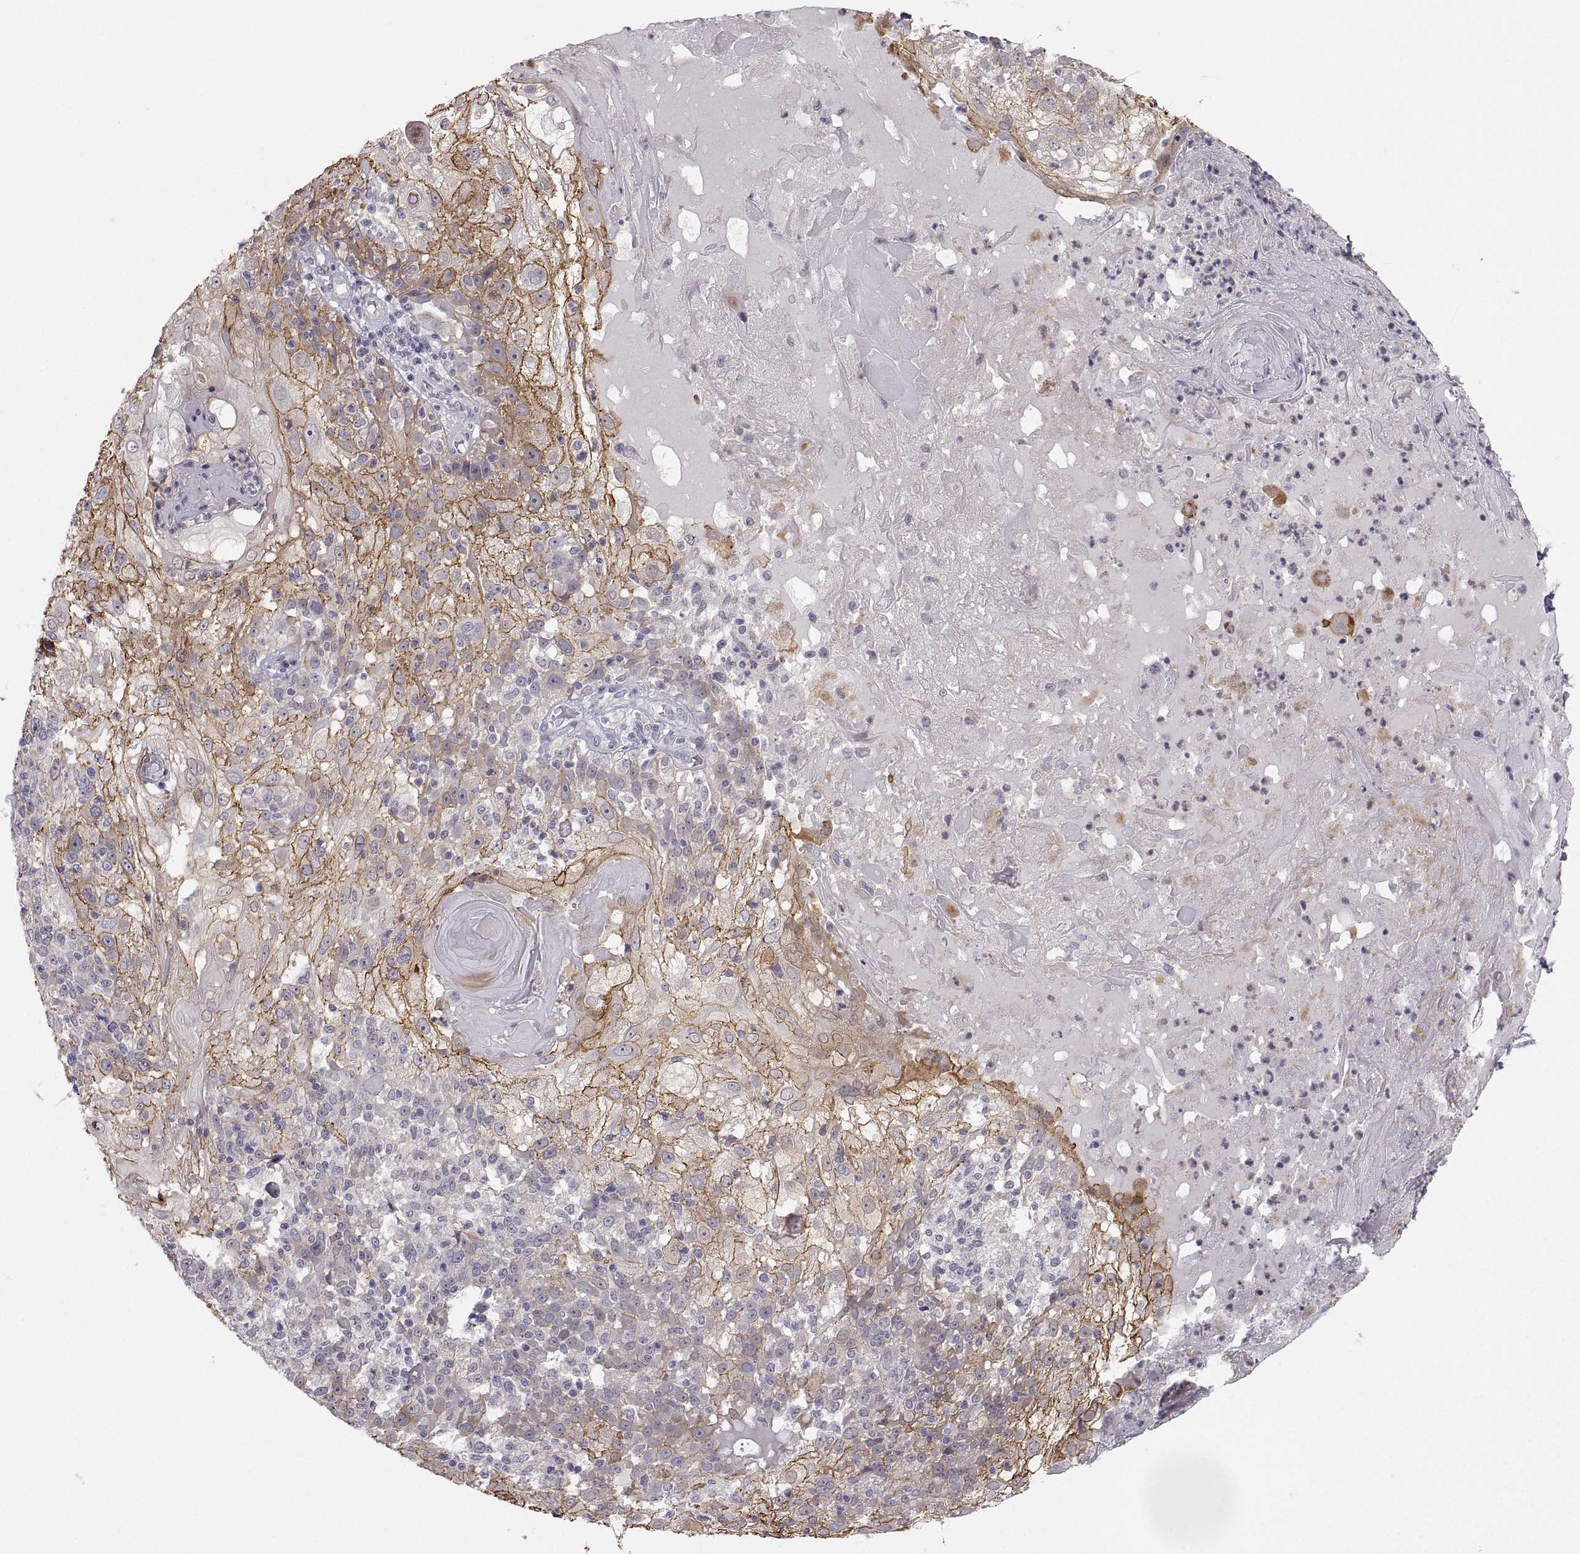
{"staining": {"intensity": "strong", "quantity": "25%-75%", "location": "cytoplasmic/membranous"}, "tissue": "skin cancer", "cell_type": "Tumor cells", "image_type": "cancer", "snomed": [{"axis": "morphology", "description": "Normal tissue, NOS"}, {"axis": "morphology", "description": "Squamous cell carcinoma, NOS"}, {"axis": "topography", "description": "Skin"}], "caption": "Approximately 25%-75% of tumor cells in skin cancer (squamous cell carcinoma) reveal strong cytoplasmic/membranous protein positivity as visualized by brown immunohistochemical staining.", "gene": "ZNF185", "patient": {"sex": "female", "age": 83}}